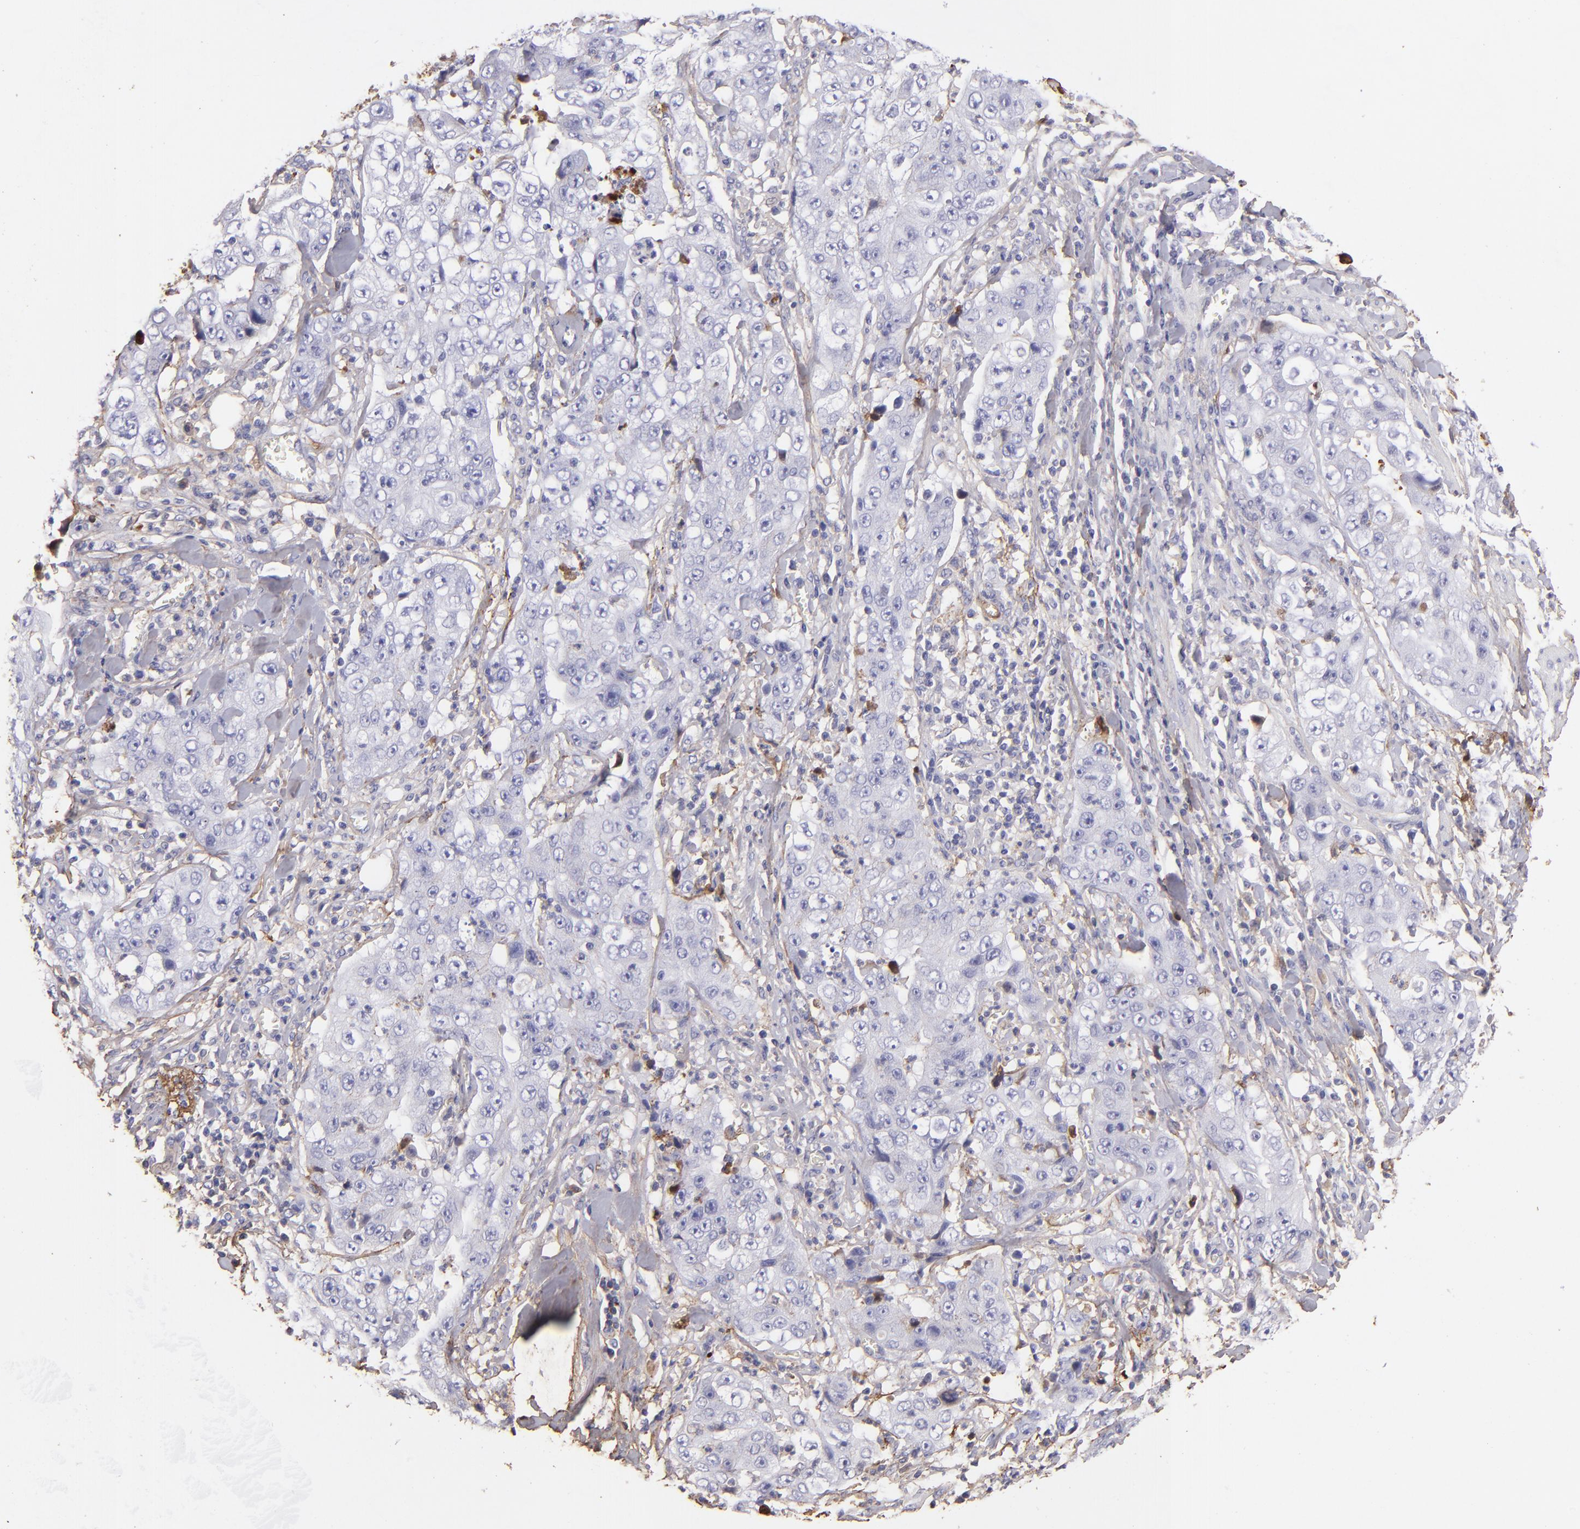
{"staining": {"intensity": "weak", "quantity": "<25%", "location": "cytoplasmic/membranous"}, "tissue": "lung cancer", "cell_type": "Tumor cells", "image_type": "cancer", "snomed": [{"axis": "morphology", "description": "Squamous cell carcinoma, NOS"}, {"axis": "topography", "description": "Lung"}], "caption": "This photomicrograph is of squamous cell carcinoma (lung) stained with IHC to label a protein in brown with the nuclei are counter-stained blue. There is no staining in tumor cells.", "gene": "FGB", "patient": {"sex": "male", "age": 64}}